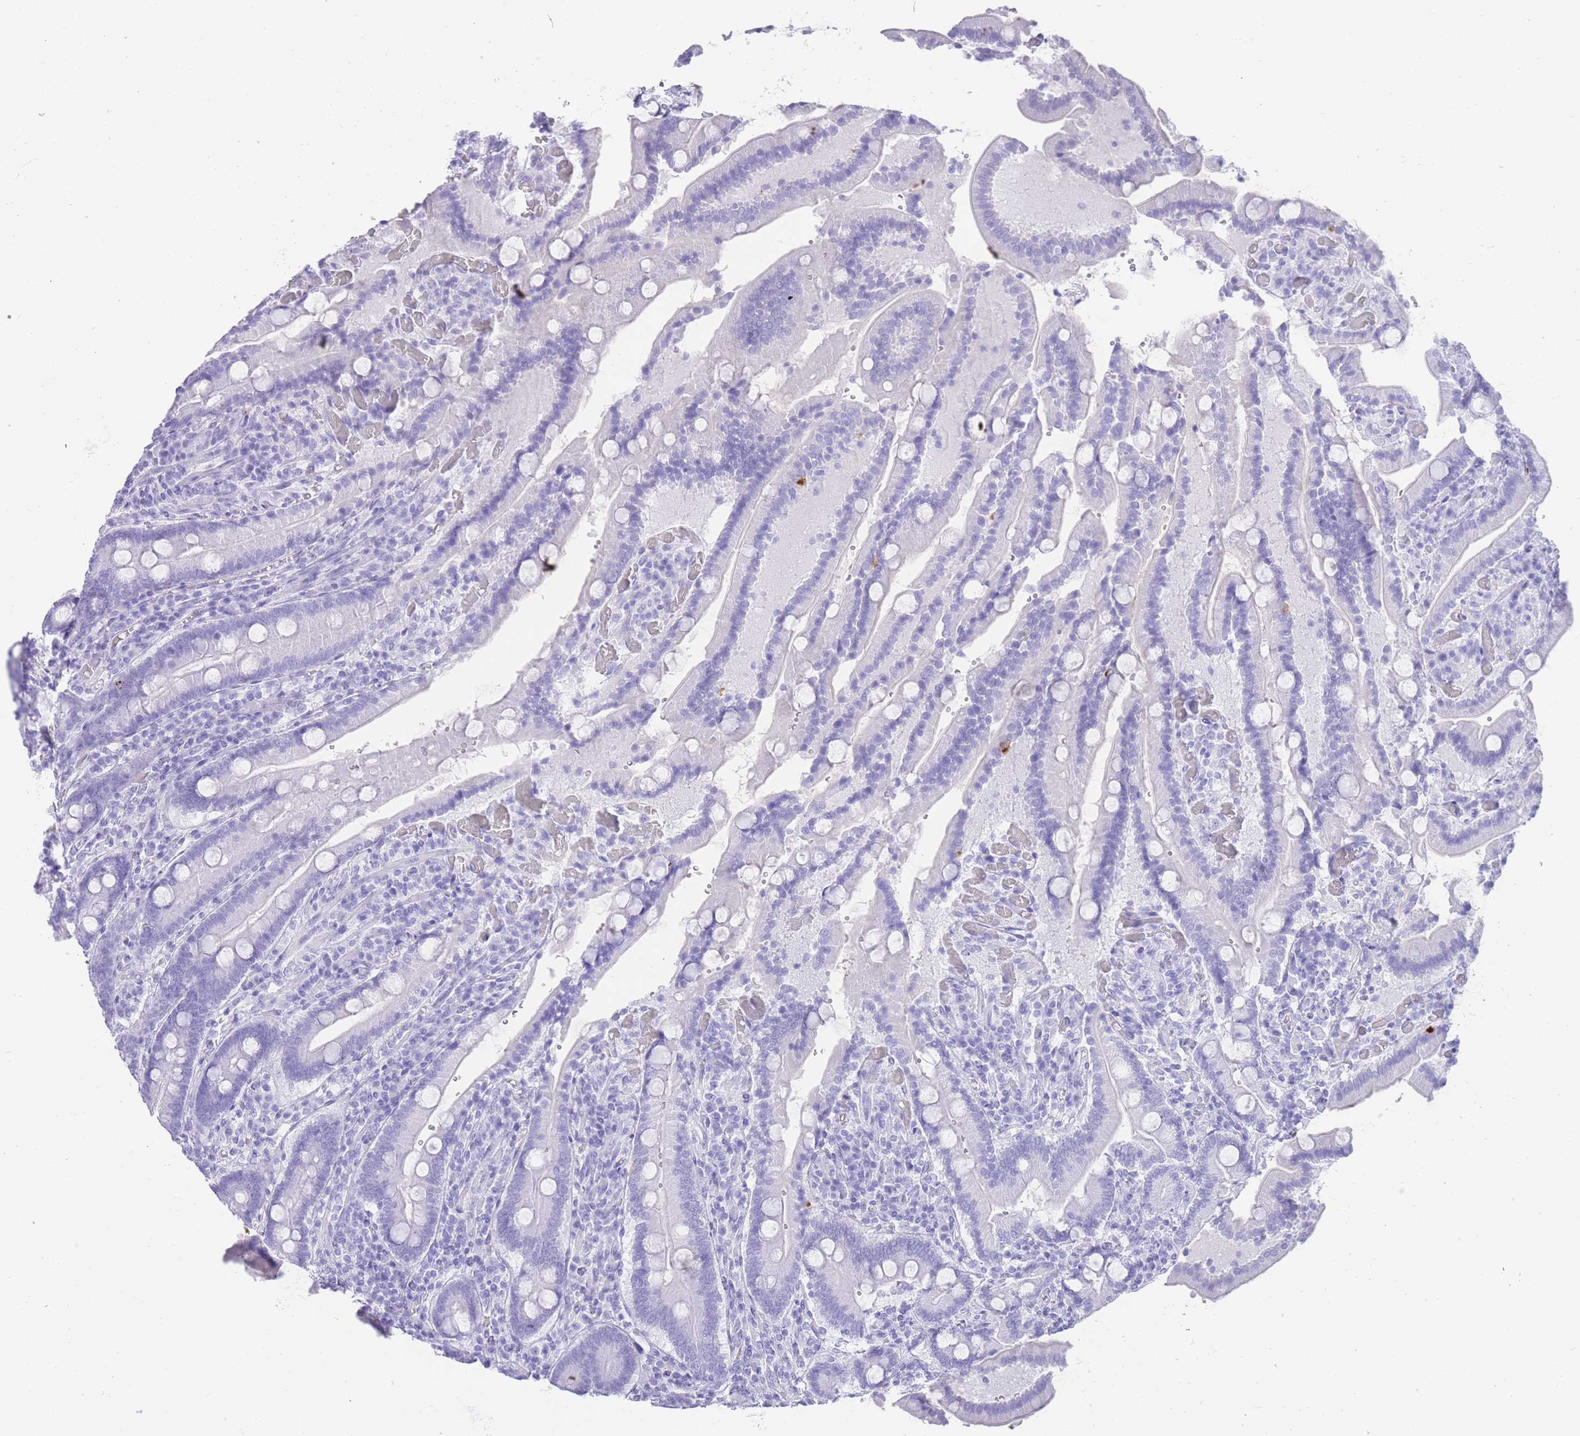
{"staining": {"intensity": "negative", "quantity": "none", "location": "none"}, "tissue": "duodenum", "cell_type": "Glandular cells", "image_type": "normal", "snomed": [{"axis": "morphology", "description": "Normal tissue, NOS"}, {"axis": "topography", "description": "Duodenum"}], "caption": "This is a image of IHC staining of unremarkable duodenum, which shows no expression in glandular cells. (Brightfield microscopy of DAB (3,3'-diaminobenzidine) immunohistochemistry (IHC) at high magnification).", "gene": "ELOA2", "patient": {"sex": "female", "age": 62}}